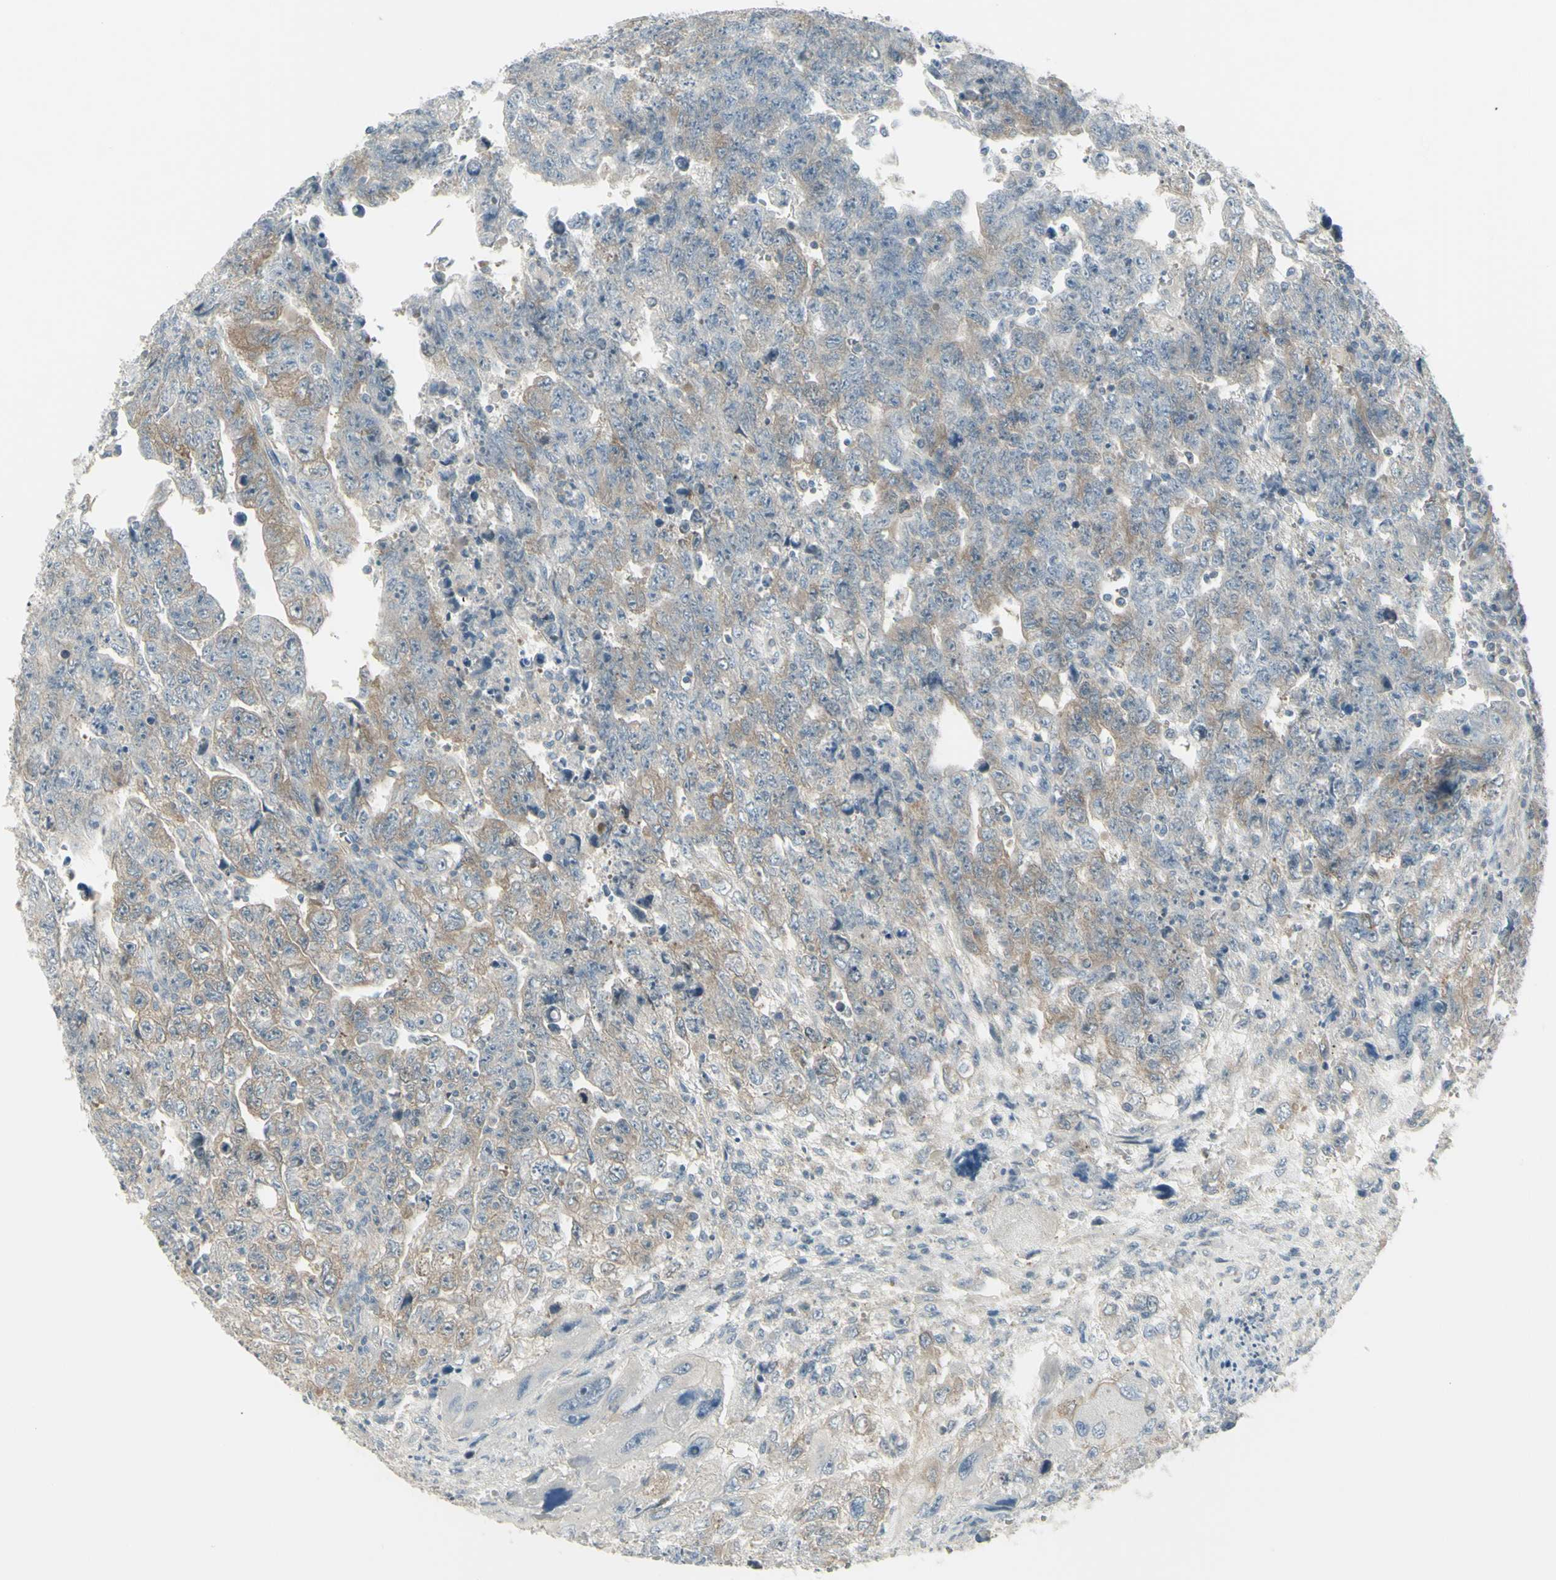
{"staining": {"intensity": "weak", "quantity": "25%-75%", "location": "cytoplasmic/membranous"}, "tissue": "testis cancer", "cell_type": "Tumor cells", "image_type": "cancer", "snomed": [{"axis": "morphology", "description": "Carcinoma, Embryonal, NOS"}, {"axis": "topography", "description": "Testis"}], "caption": "The image exhibits staining of testis cancer (embryonal carcinoma), revealing weak cytoplasmic/membranous protein positivity (brown color) within tumor cells.", "gene": "CCNB2", "patient": {"sex": "male", "age": 28}}